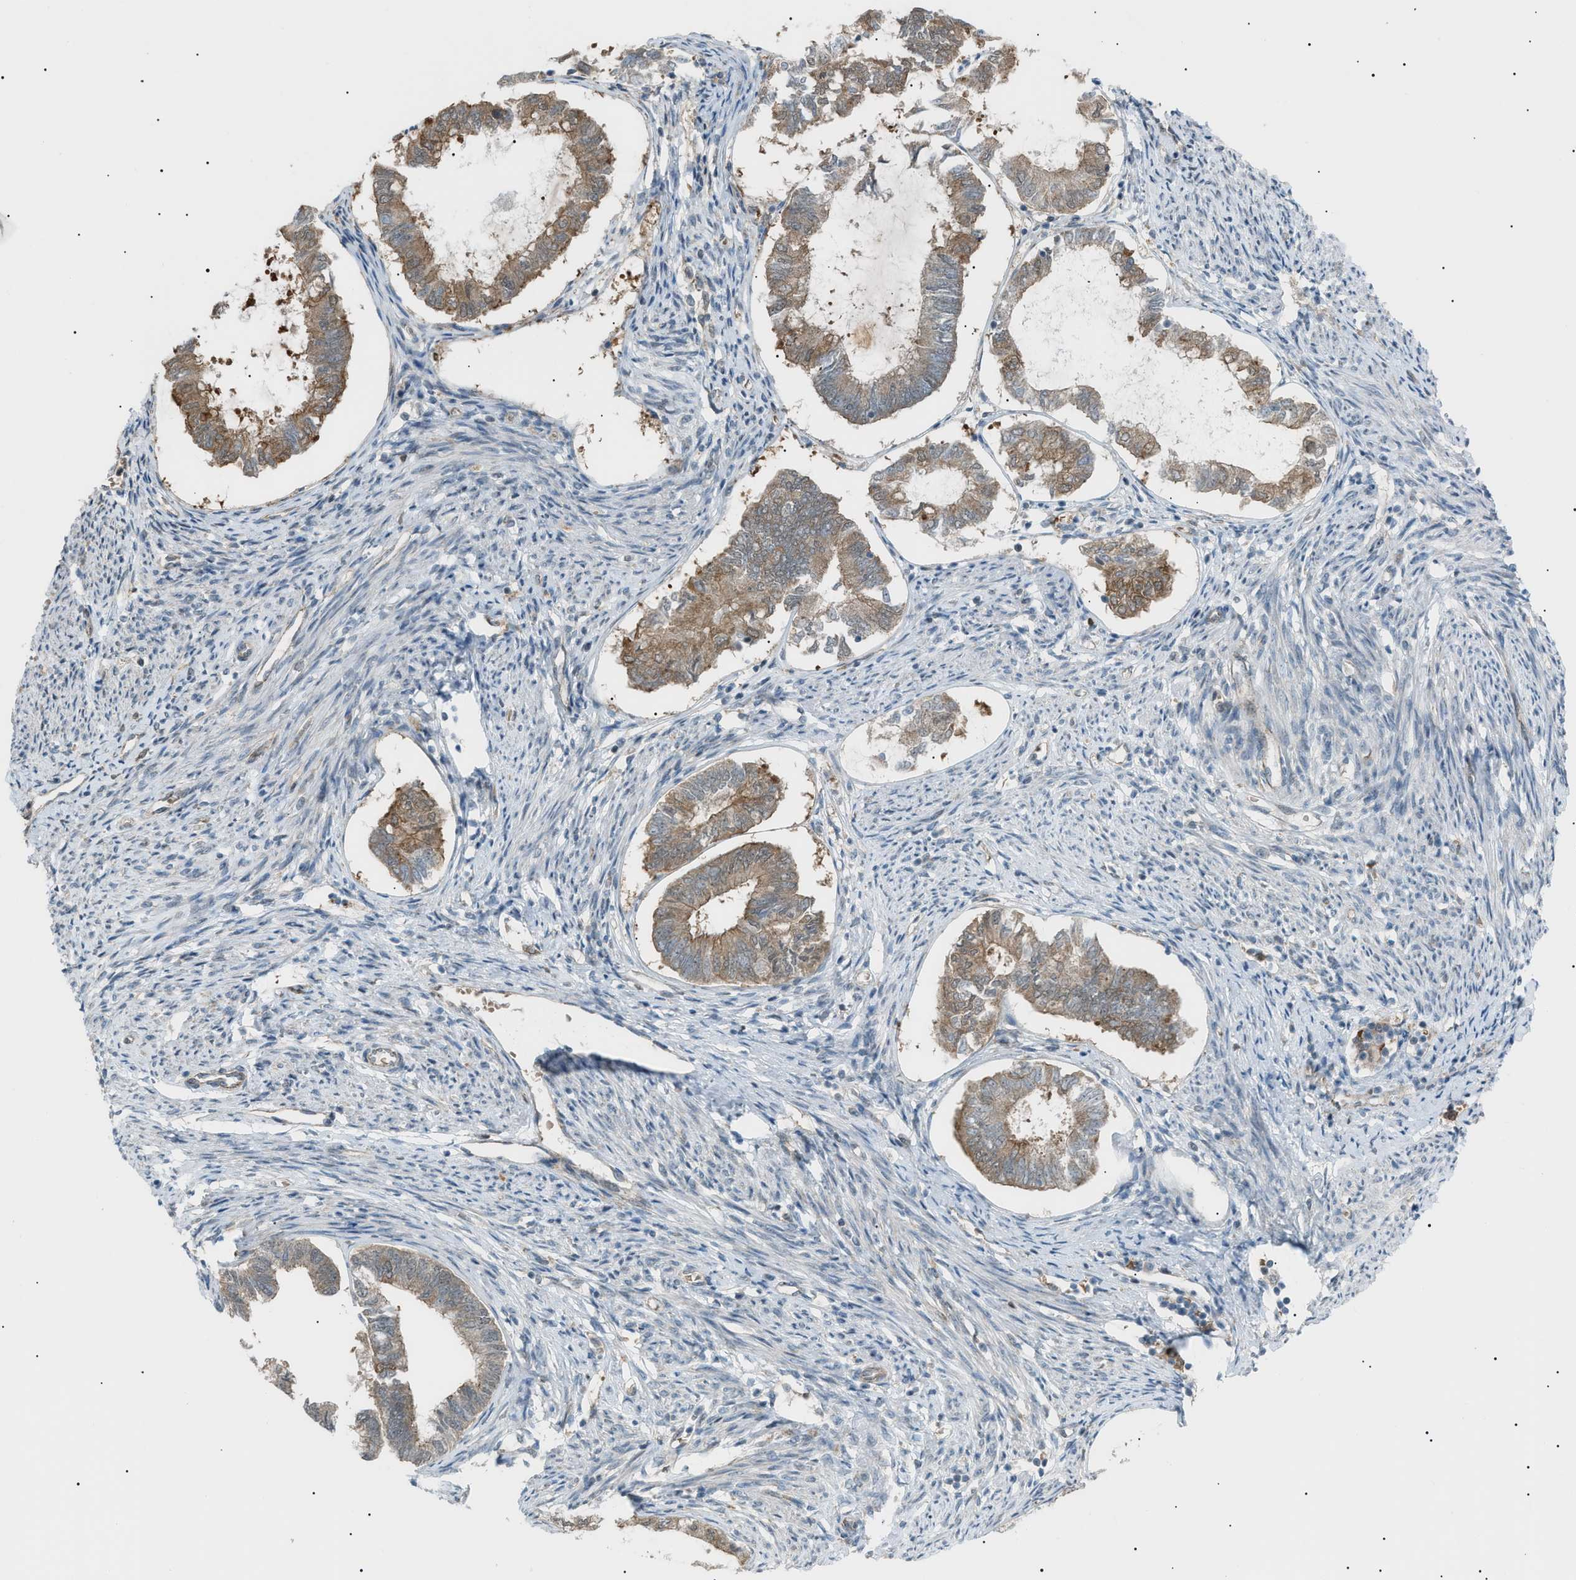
{"staining": {"intensity": "weak", "quantity": ">75%", "location": "cytoplasmic/membranous"}, "tissue": "endometrial cancer", "cell_type": "Tumor cells", "image_type": "cancer", "snomed": [{"axis": "morphology", "description": "Adenocarcinoma, NOS"}, {"axis": "topography", "description": "Endometrium"}], "caption": "Protein expression analysis of adenocarcinoma (endometrial) shows weak cytoplasmic/membranous expression in about >75% of tumor cells. (Stains: DAB (3,3'-diaminobenzidine) in brown, nuclei in blue, Microscopy: brightfield microscopy at high magnification).", "gene": "LPIN2", "patient": {"sex": "female", "age": 86}}